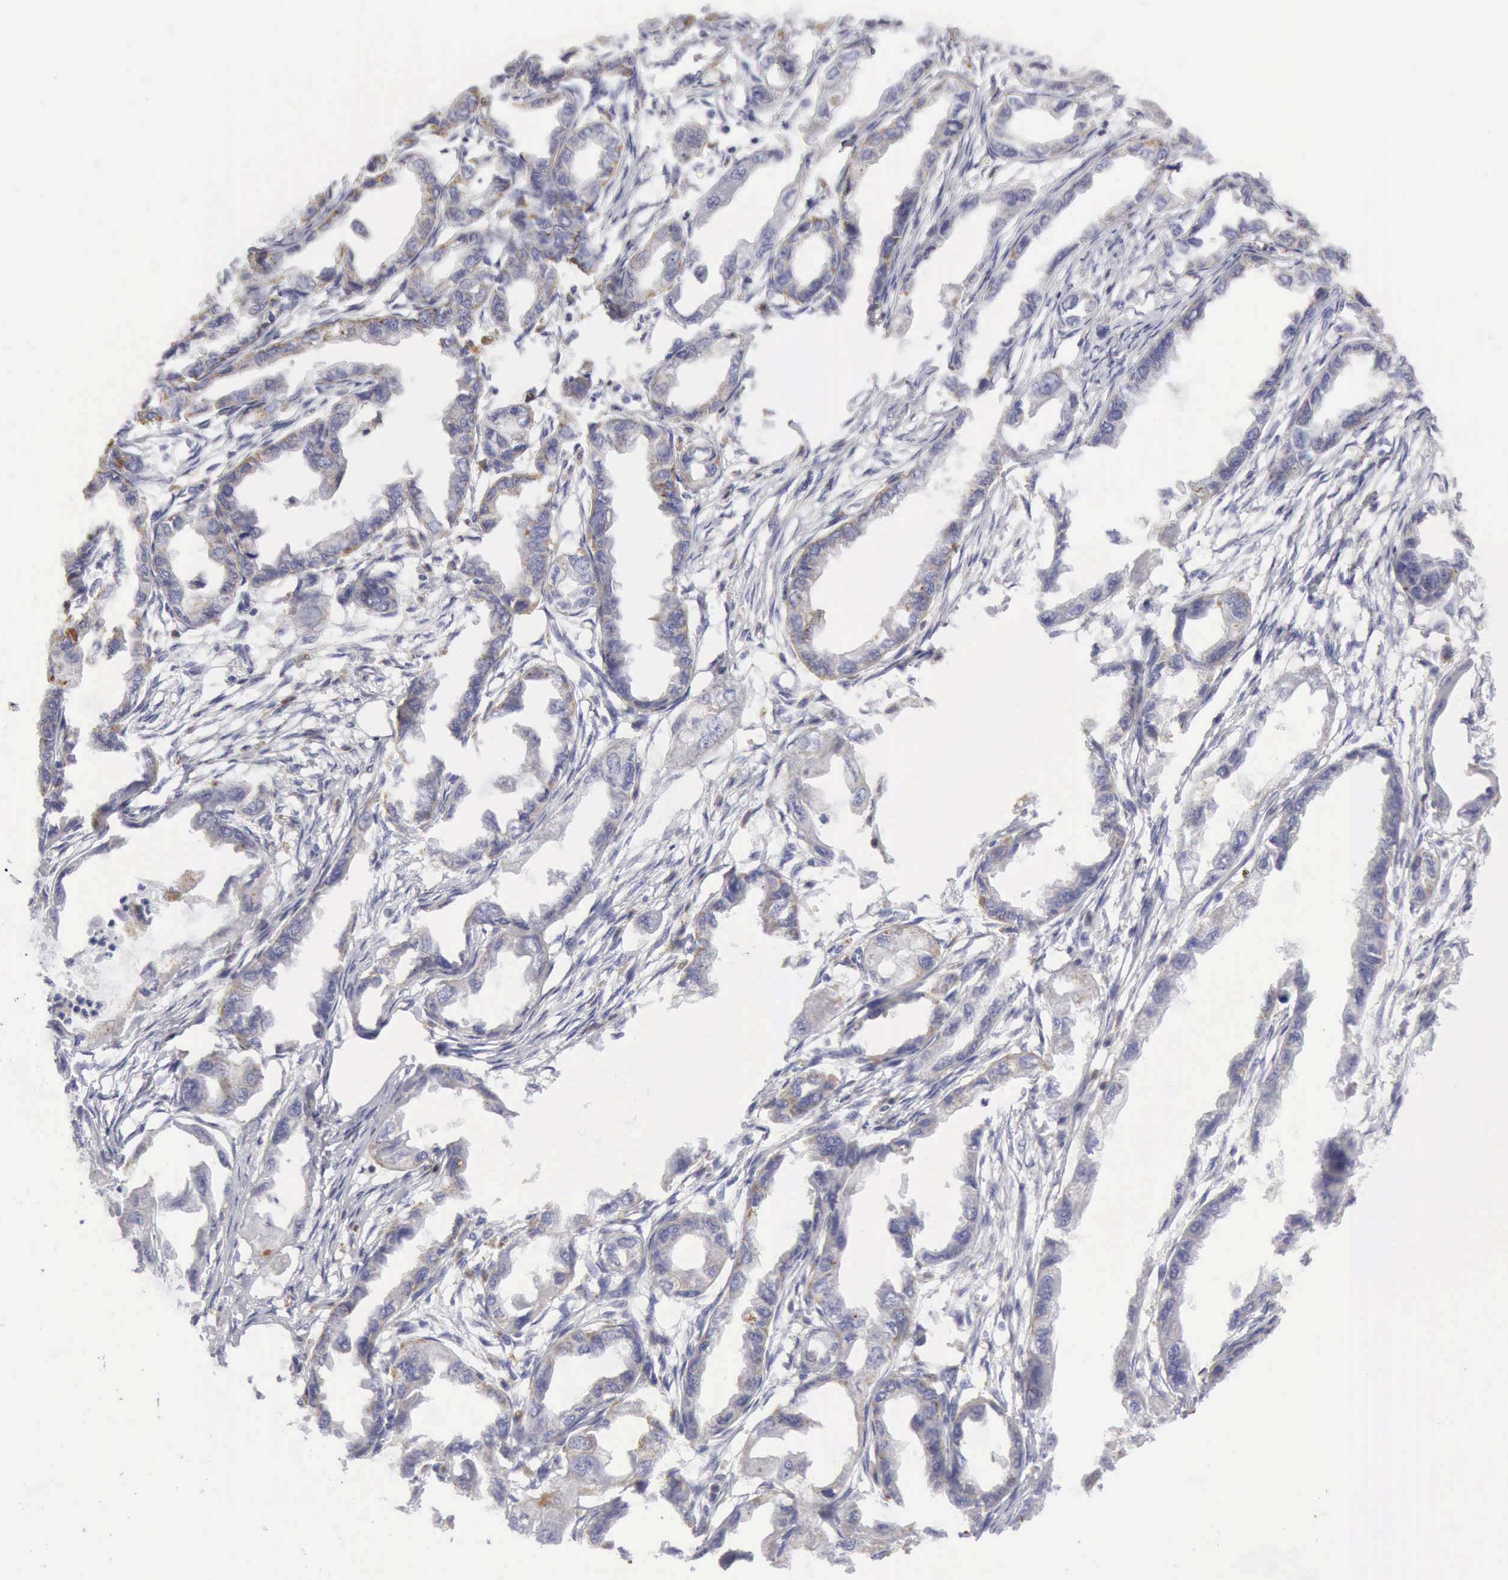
{"staining": {"intensity": "negative", "quantity": "none", "location": "none"}, "tissue": "endometrial cancer", "cell_type": "Tumor cells", "image_type": "cancer", "snomed": [{"axis": "morphology", "description": "Adenocarcinoma, NOS"}, {"axis": "topography", "description": "Endometrium"}], "caption": "A histopathology image of human endometrial adenocarcinoma is negative for staining in tumor cells.", "gene": "CTSS", "patient": {"sex": "female", "age": 67}}